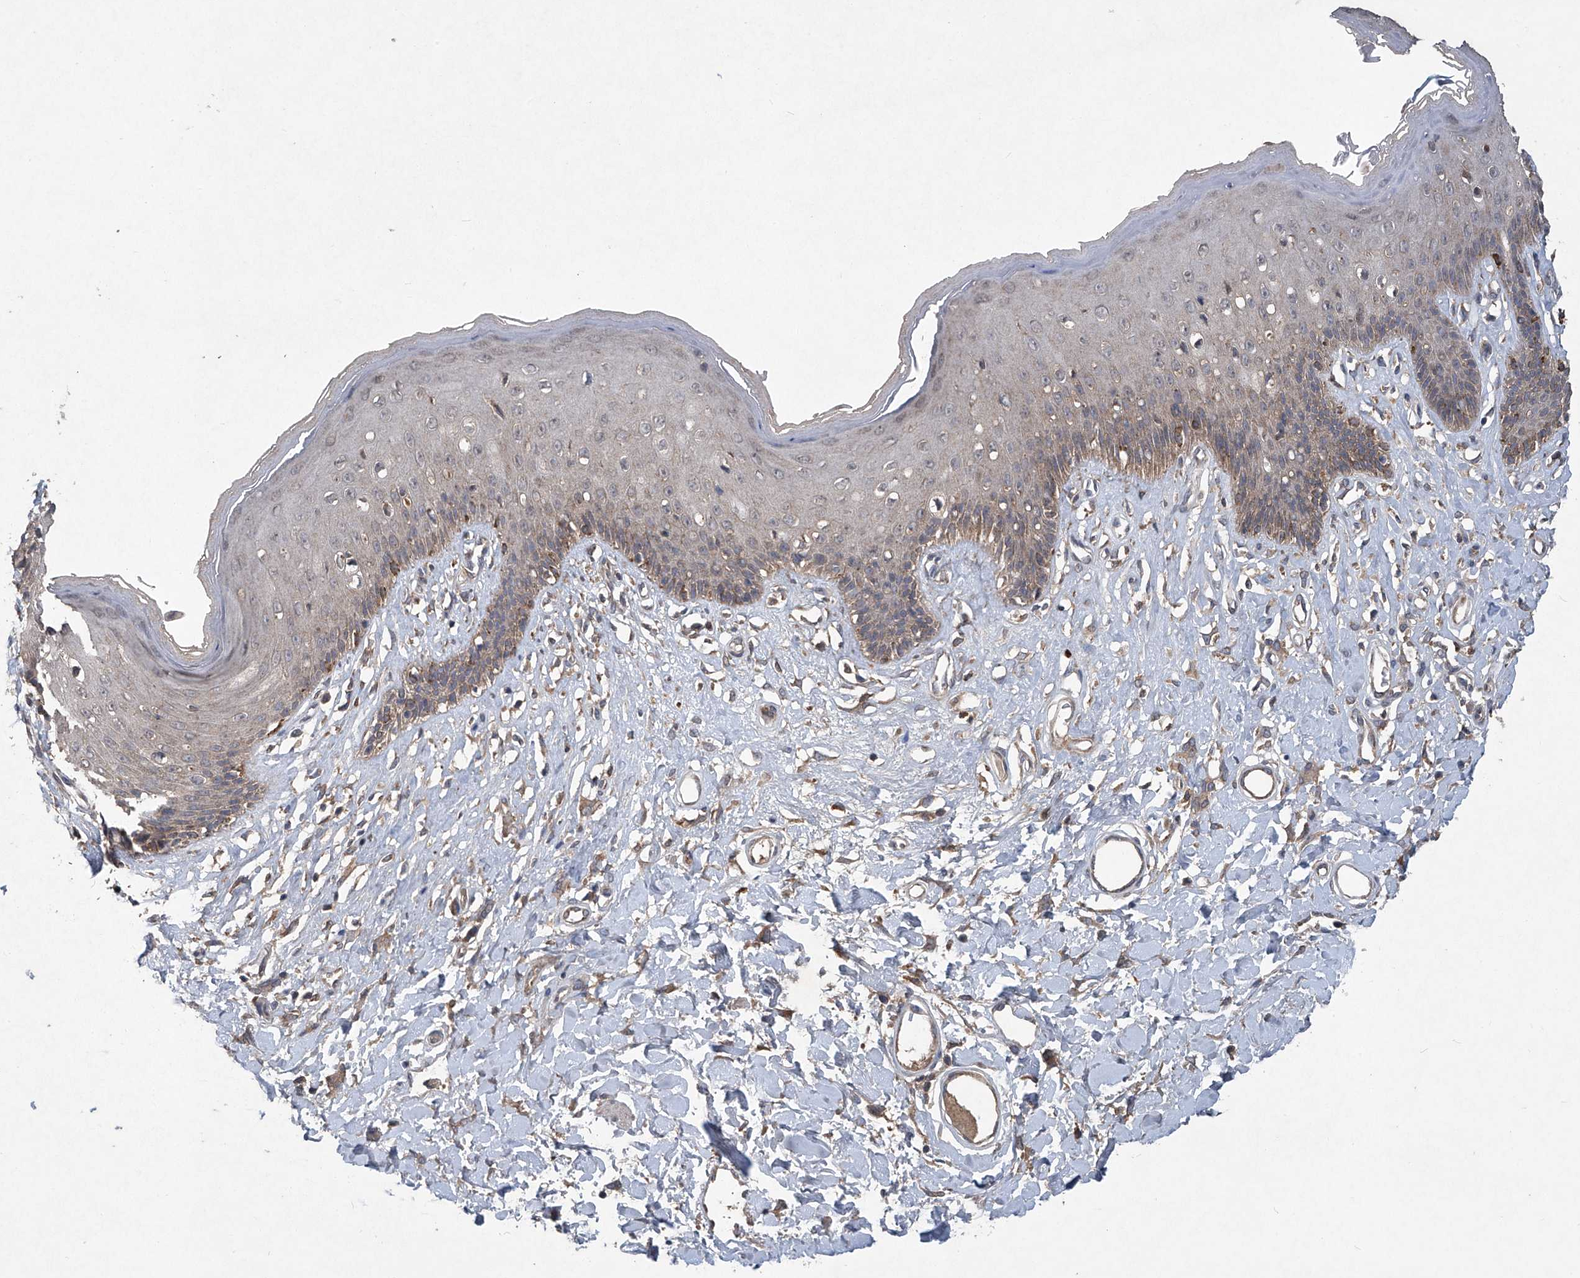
{"staining": {"intensity": "weak", "quantity": "<25%", "location": "cytoplasmic/membranous"}, "tissue": "skin", "cell_type": "Epidermal cells", "image_type": "normal", "snomed": [{"axis": "morphology", "description": "Normal tissue, NOS"}, {"axis": "morphology", "description": "Squamous cell carcinoma, NOS"}, {"axis": "topography", "description": "Vulva"}], "caption": "IHC histopathology image of normal skin stained for a protein (brown), which demonstrates no expression in epidermal cells. (Brightfield microscopy of DAB (3,3'-diaminobenzidine) IHC at high magnification).", "gene": "SUMF2", "patient": {"sex": "female", "age": 85}}